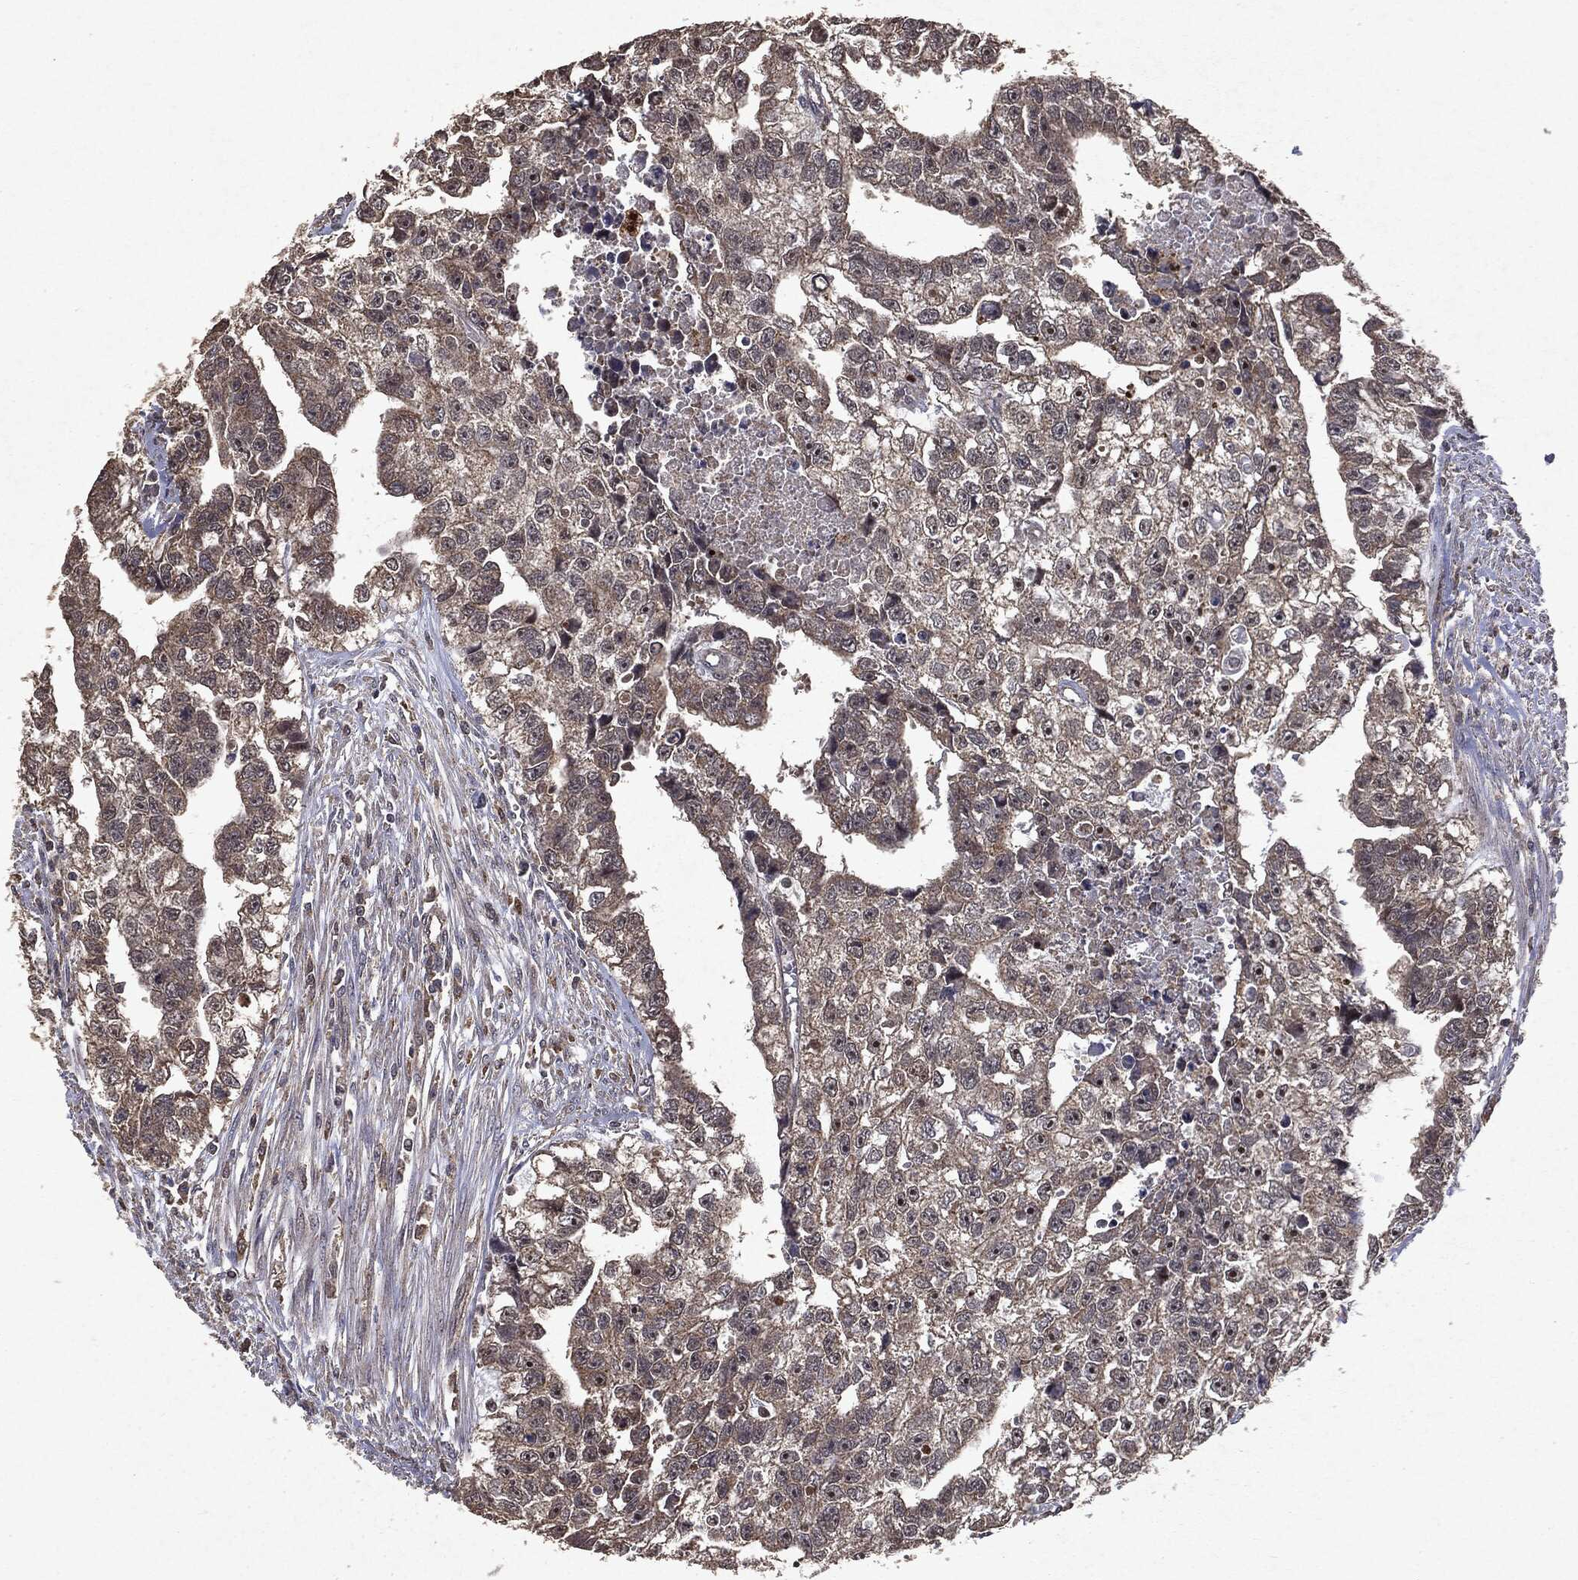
{"staining": {"intensity": "negative", "quantity": "none", "location": "none"}, "tissue": "testis cancer", "cell_type": "Tumor cells", "image_type": "cancer", "snomed": [{"axis": "morphology", "description": "Carcinoma, Embryonal, NOS"}, {"axis": "morphology", "description": "Teratoma, malignant, NOS"}, {"axis": "topography", "description": "Testis"}], "caption": "High magnification brightfield microscopy of testis cancer (teratoma (malignant)) stained with DAB (3,3'-diaminobenzidine) (brown) and counterstained with hematoxylin (blue): tumor cells show no significant positivity. (DAB (3,3'-diaminobenzidine) immunohistochemistry (IHC), high magnification).", "gene": "PTEN", "patient": {"sex": "male", "age": 44}}